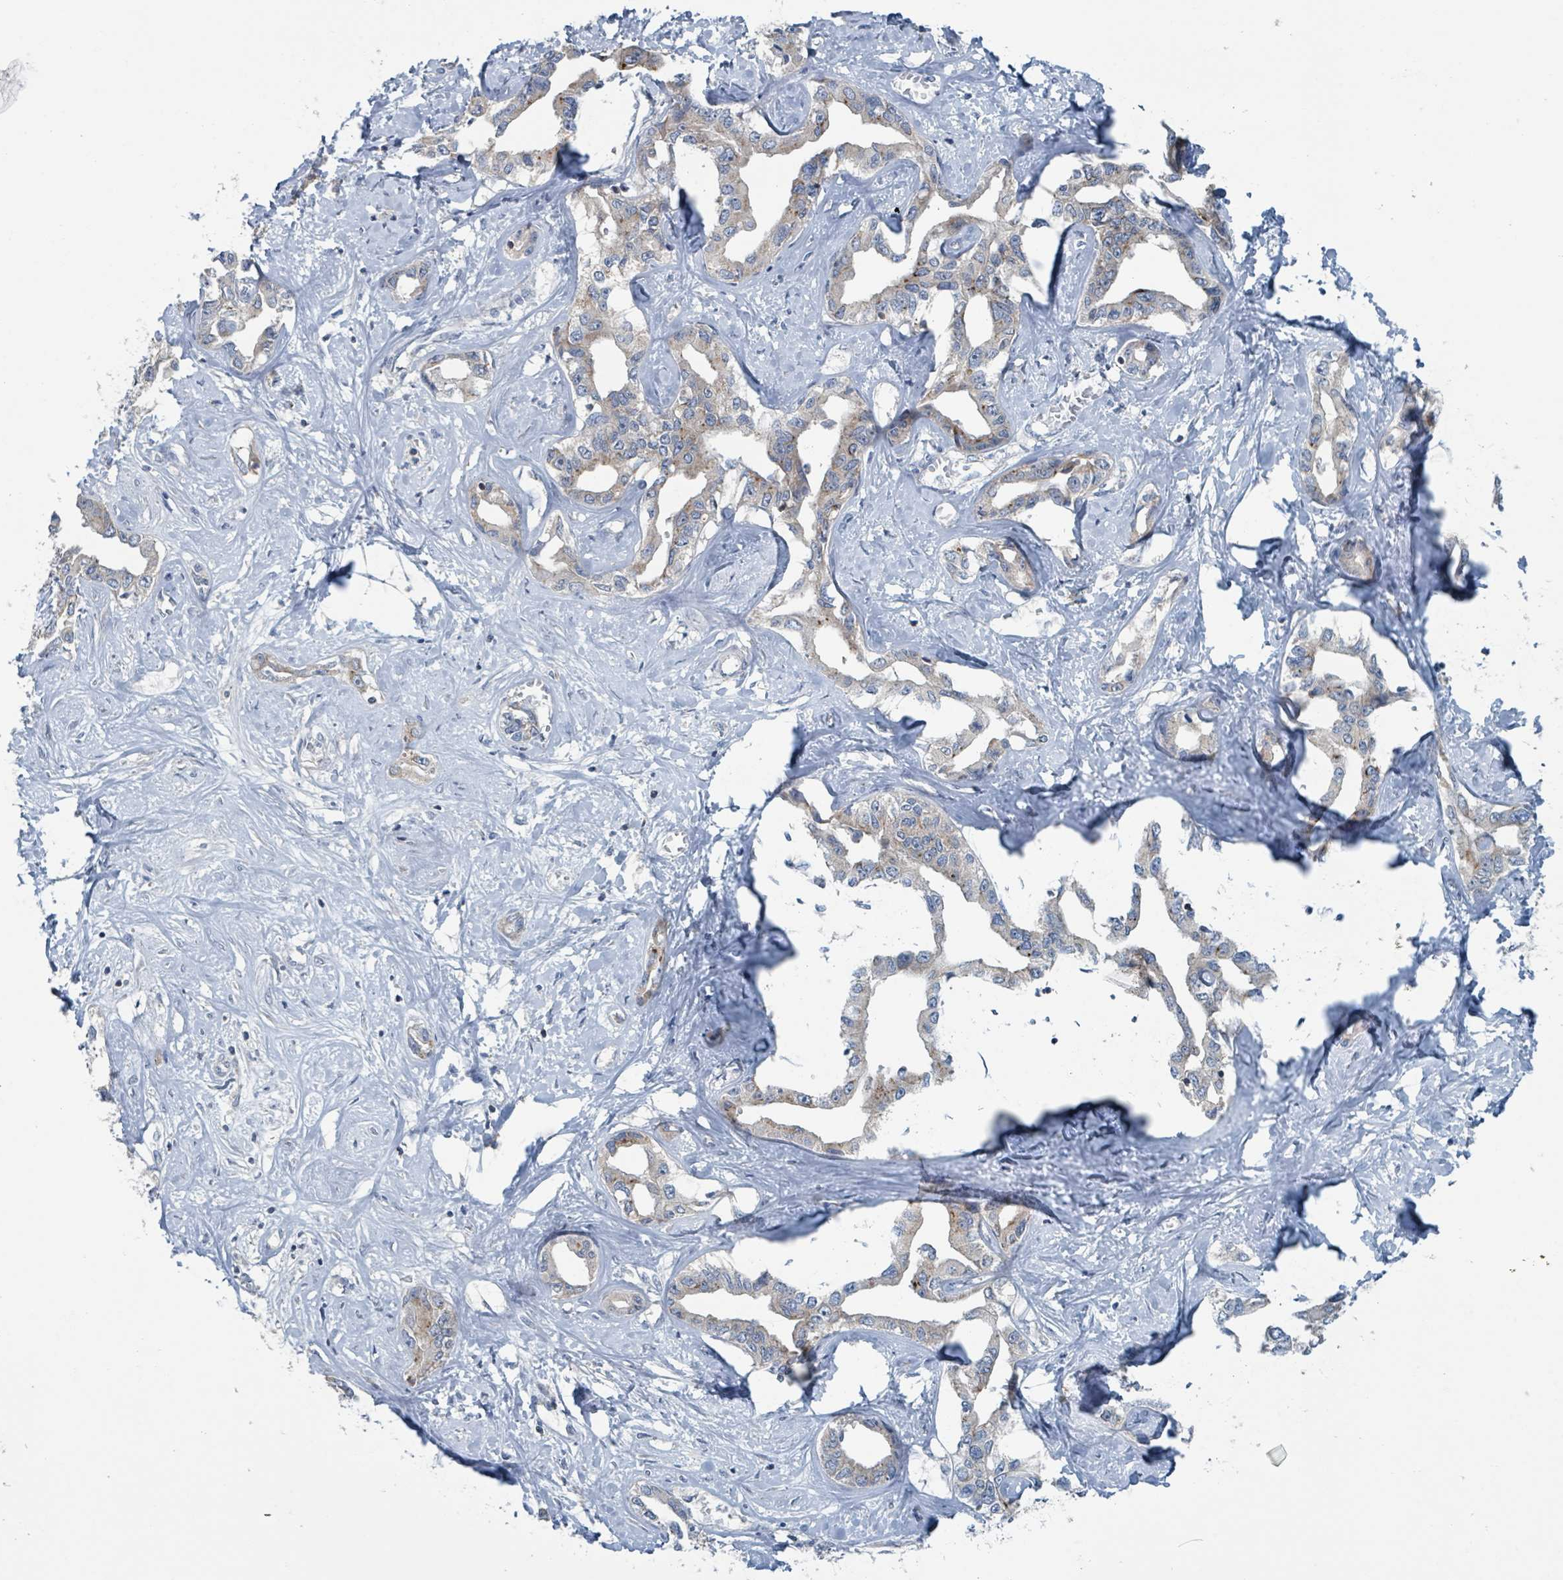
{"staining": {"intensity": "moderate", "quantity": "<25%", "location": "cytoplasmic/membranous"}, "tissue": "liver cancer", "cell_type": "Tumor cells", "image_type": "cancer", "snomed": [{"axis": "morphology", "description": "Cholangiocarcinoma"}, {"axis": "topography", "description": "Liver"}], "caption": "High-power microscopy captured an immunohistochemistry micrograph of liver cancer (cholangiocarcinoma), revealing moderate cytoplasmic/membranous staining in approximately <25% of tumor cells.", "gene": "ACBD4", "patient": {"sex": "male", "age": 59}}